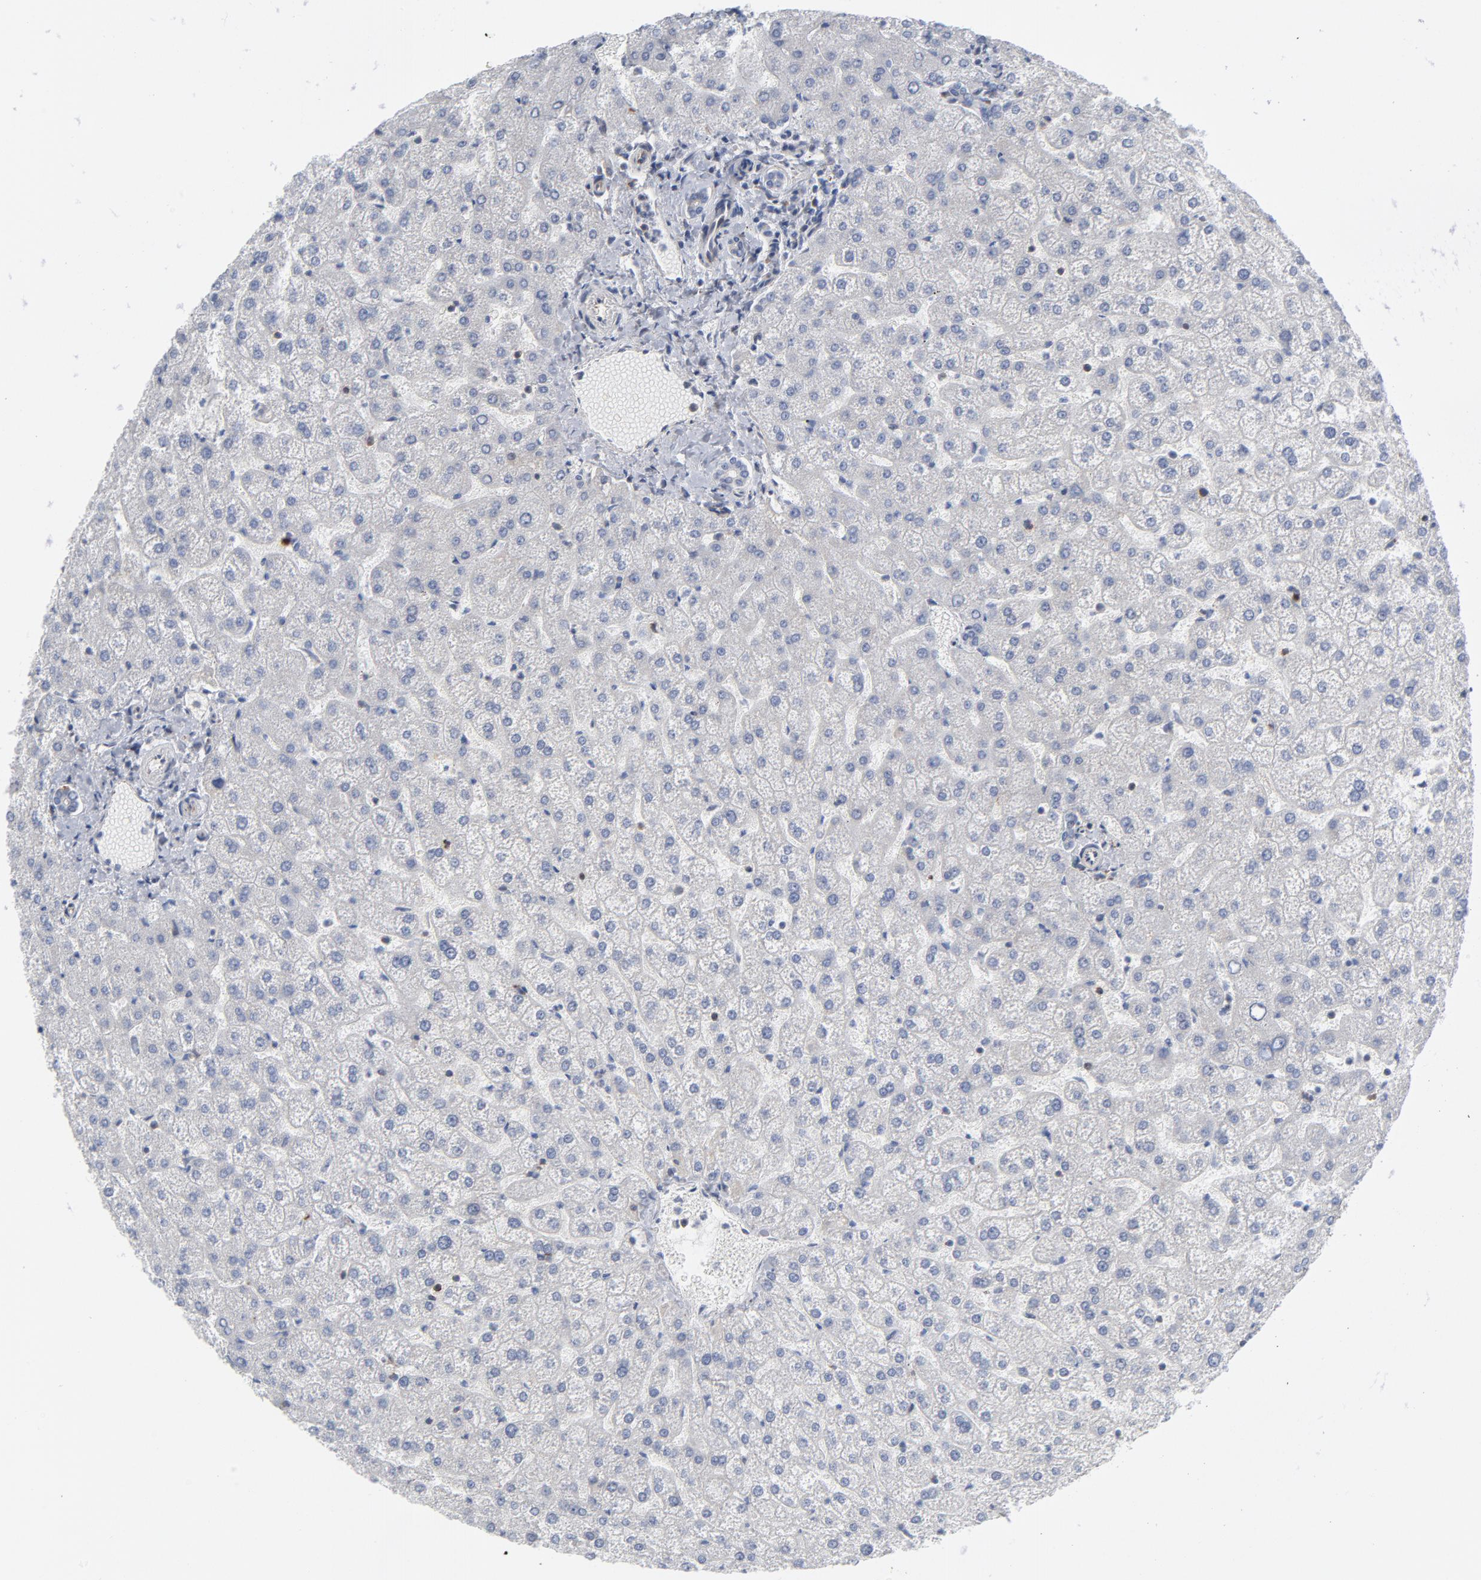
{"staining": {"intensity": "negative", "quantity": "none", "location": "none"}, "tissue": "liver", "cell_type": "Cholangiocytes", "image_type": "normal", "snomed": [{"axis": "morphology", "description": "Normal tissue, NOS"}, {"axis": "topography", "description": "Liver"}], "caption": "A high-resolution micrograph shows immunohistochemistry (IHC) staining of normal liver, which displays no significant expression in cholangiocytes.", "gene": "OXA1L", "patient": {"sex": "female", "age": 32}}